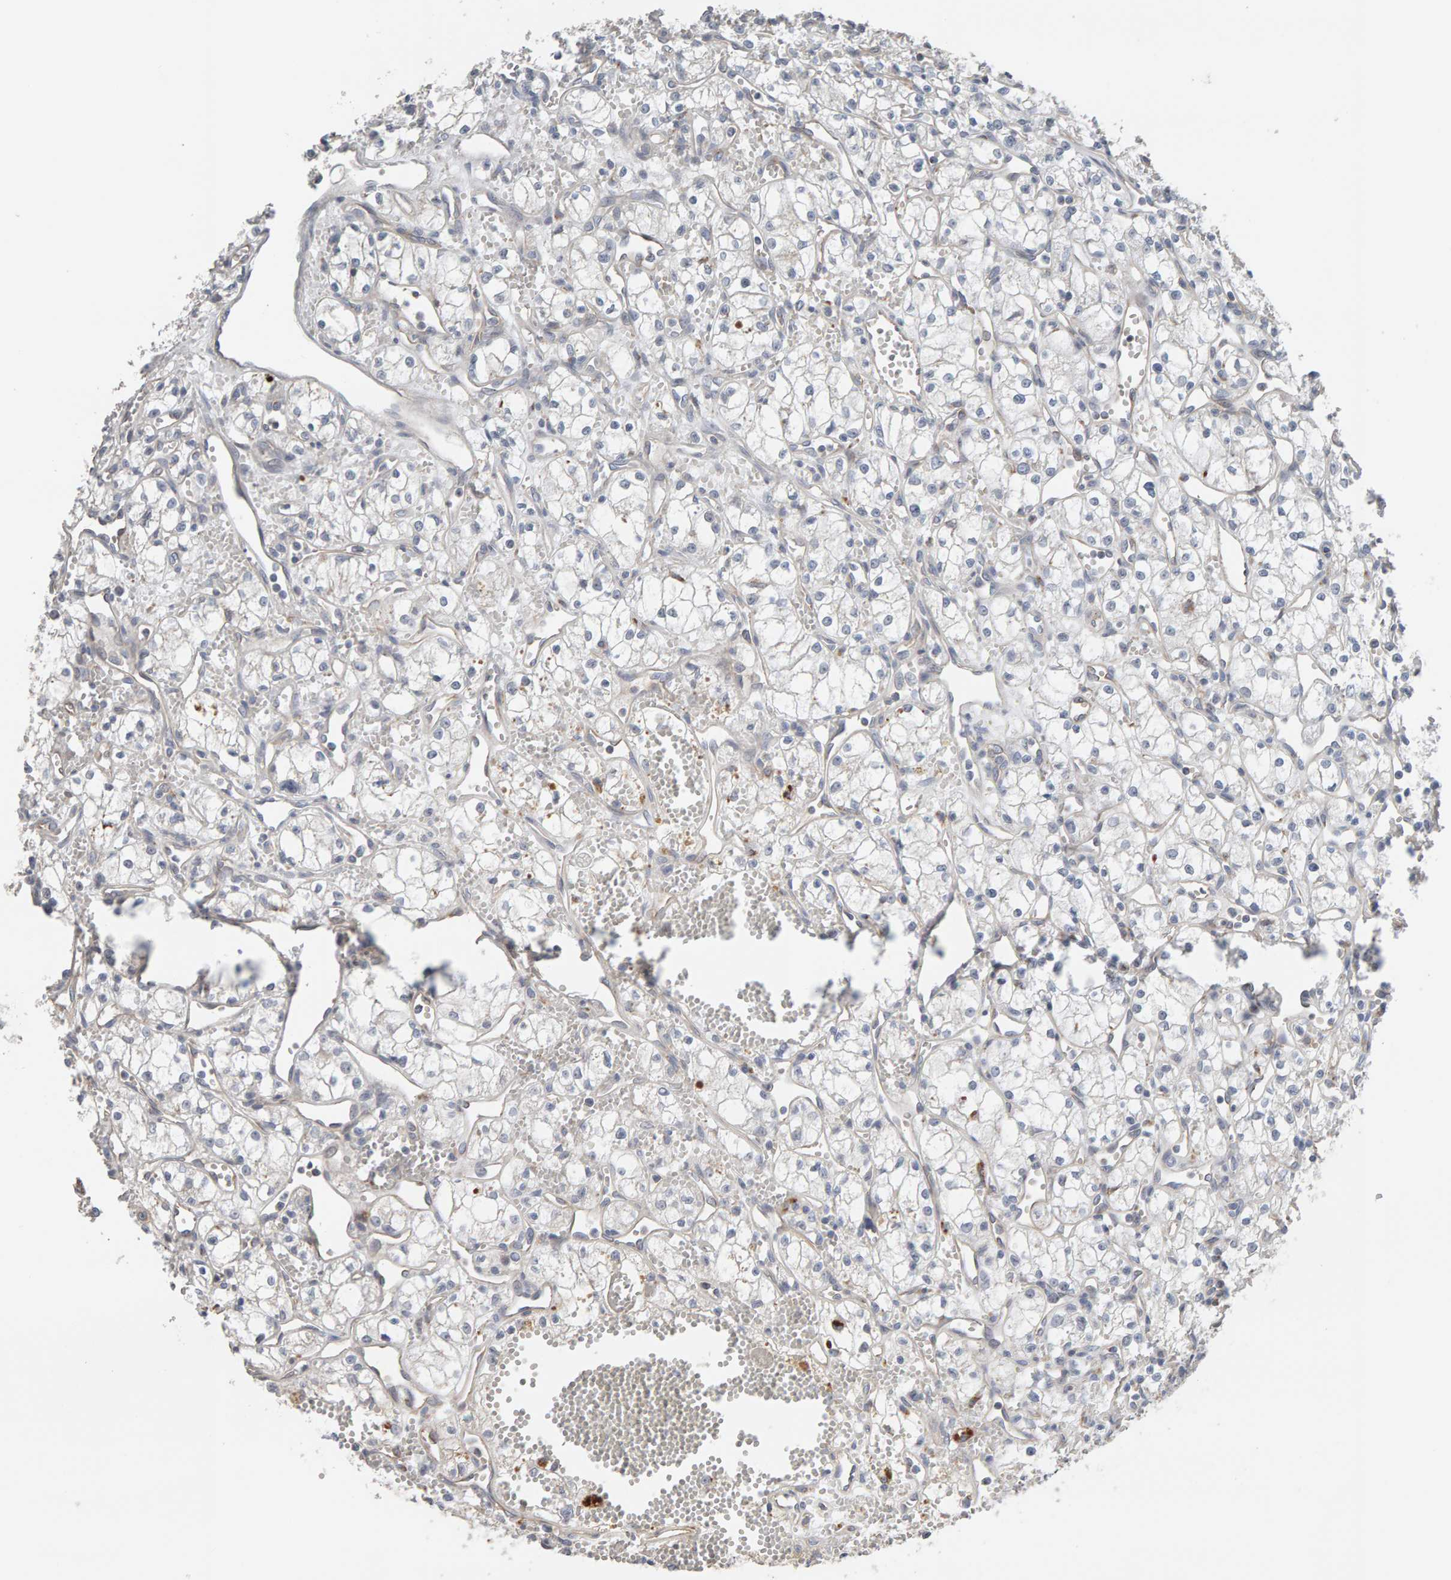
{"staining": {"intensity": "negative", "quantity": "none", "location": "none"}, "tissue": "renal cancer", "cell_type": "Tumor cells", "image_type": "cancer", "snomed": [{"axis": "morphology", "description": "Adenocarcinoma, NOS"}, {"axis": "topography", "description": "Kidney"}], "caption": "Immunohistochemical staining of renal cancer (adenocarcinoma) demonstrates no significant expression in tumor cells.", "gene": "IPPK", "patient": {"sex": "male", "age": 59}}